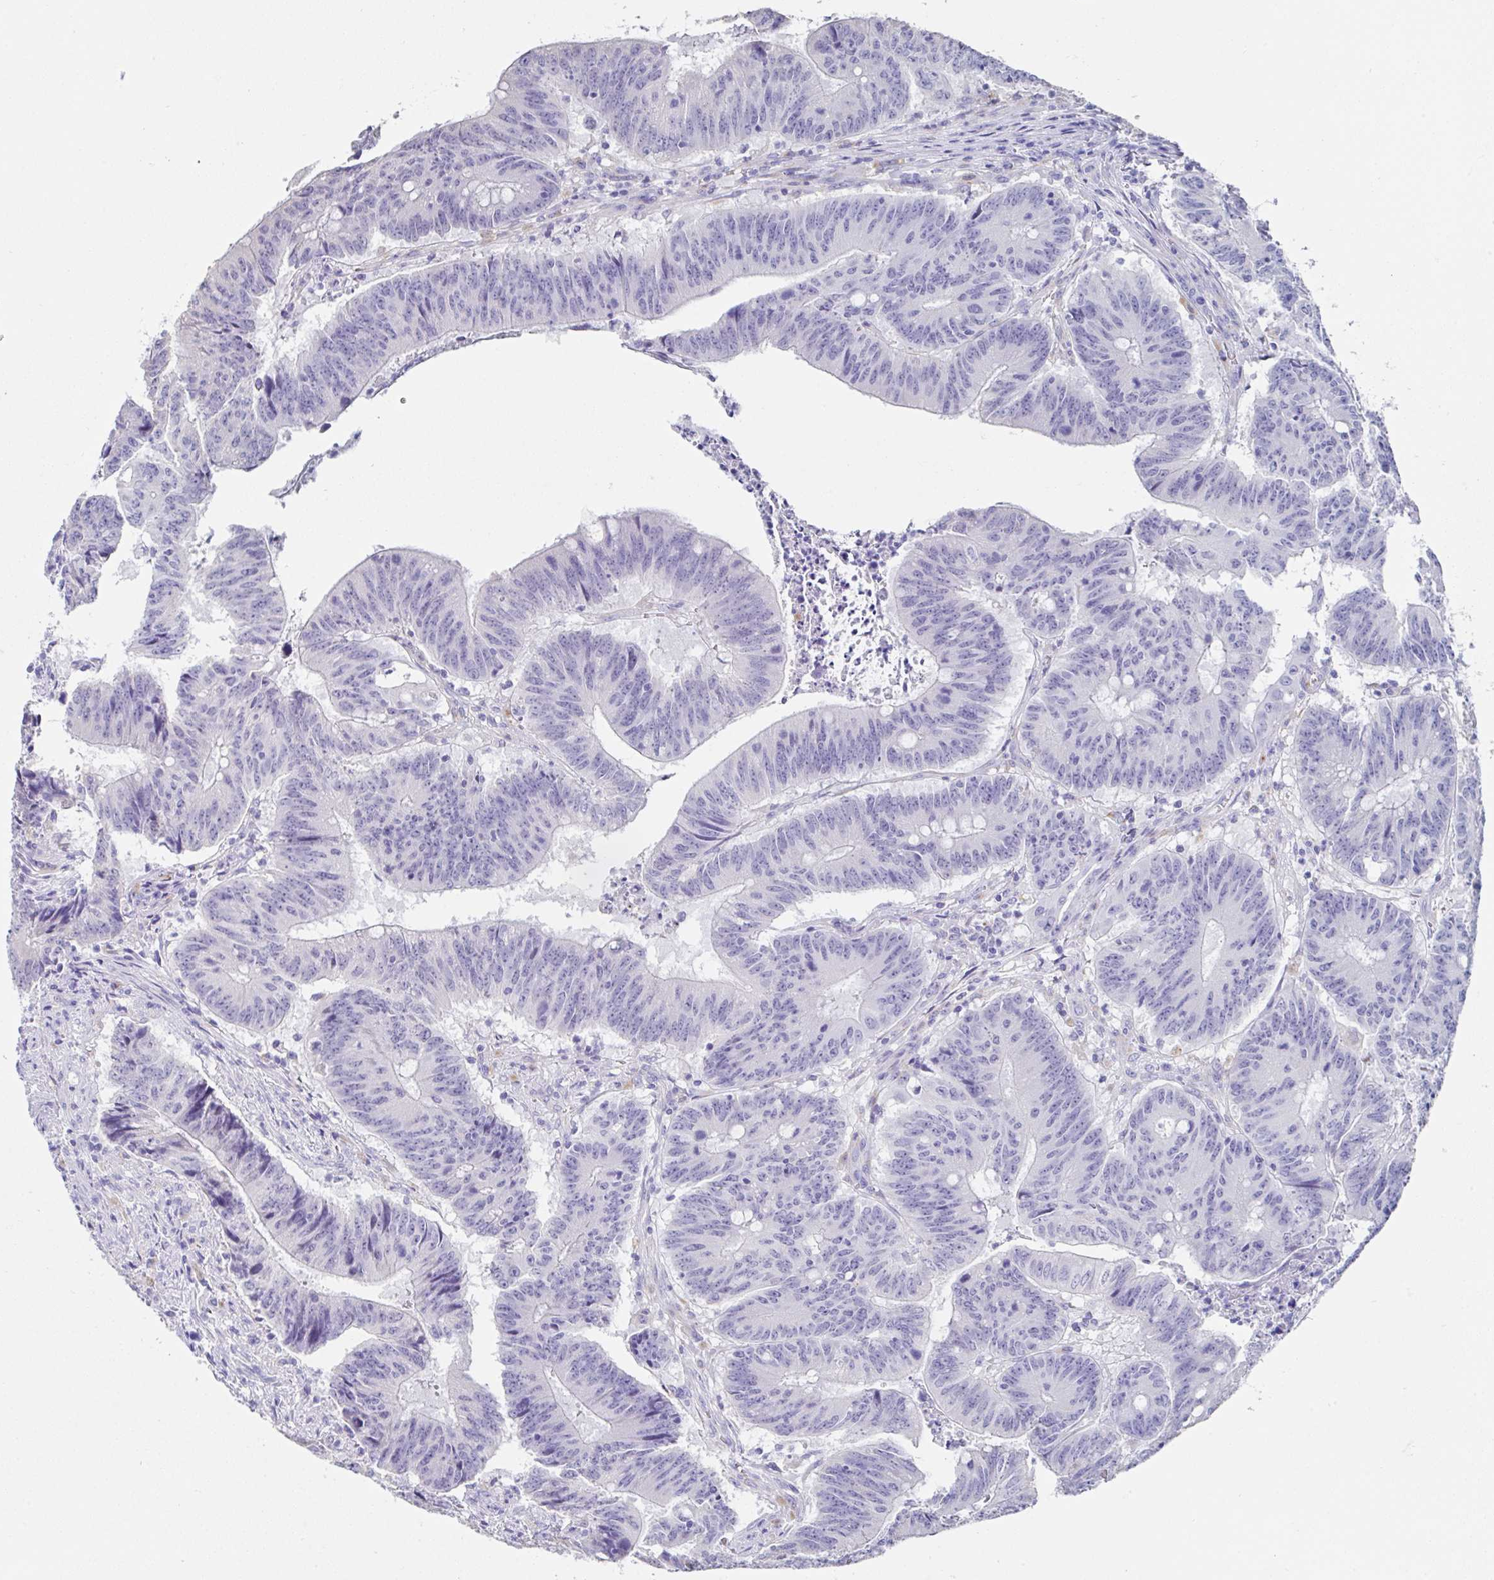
{"staining": {"intensity": "negative", "quantity": "none", "location": "none"}, "tissue": "colorectal cancer", "cell_type": "Tumor cells", "image_type": "cancer", "snomed": [{"axis": "morphology", "description": "Adenocarcinoma, NOS"}, {"axis": "topography", "description": "Colon"}], "caption": "IHC of human colorectal adenocarcinoma shows no staining in tumor cells.", "gene": "TMPRSS11E", "patient": {"sex": "female", "age": 87}}